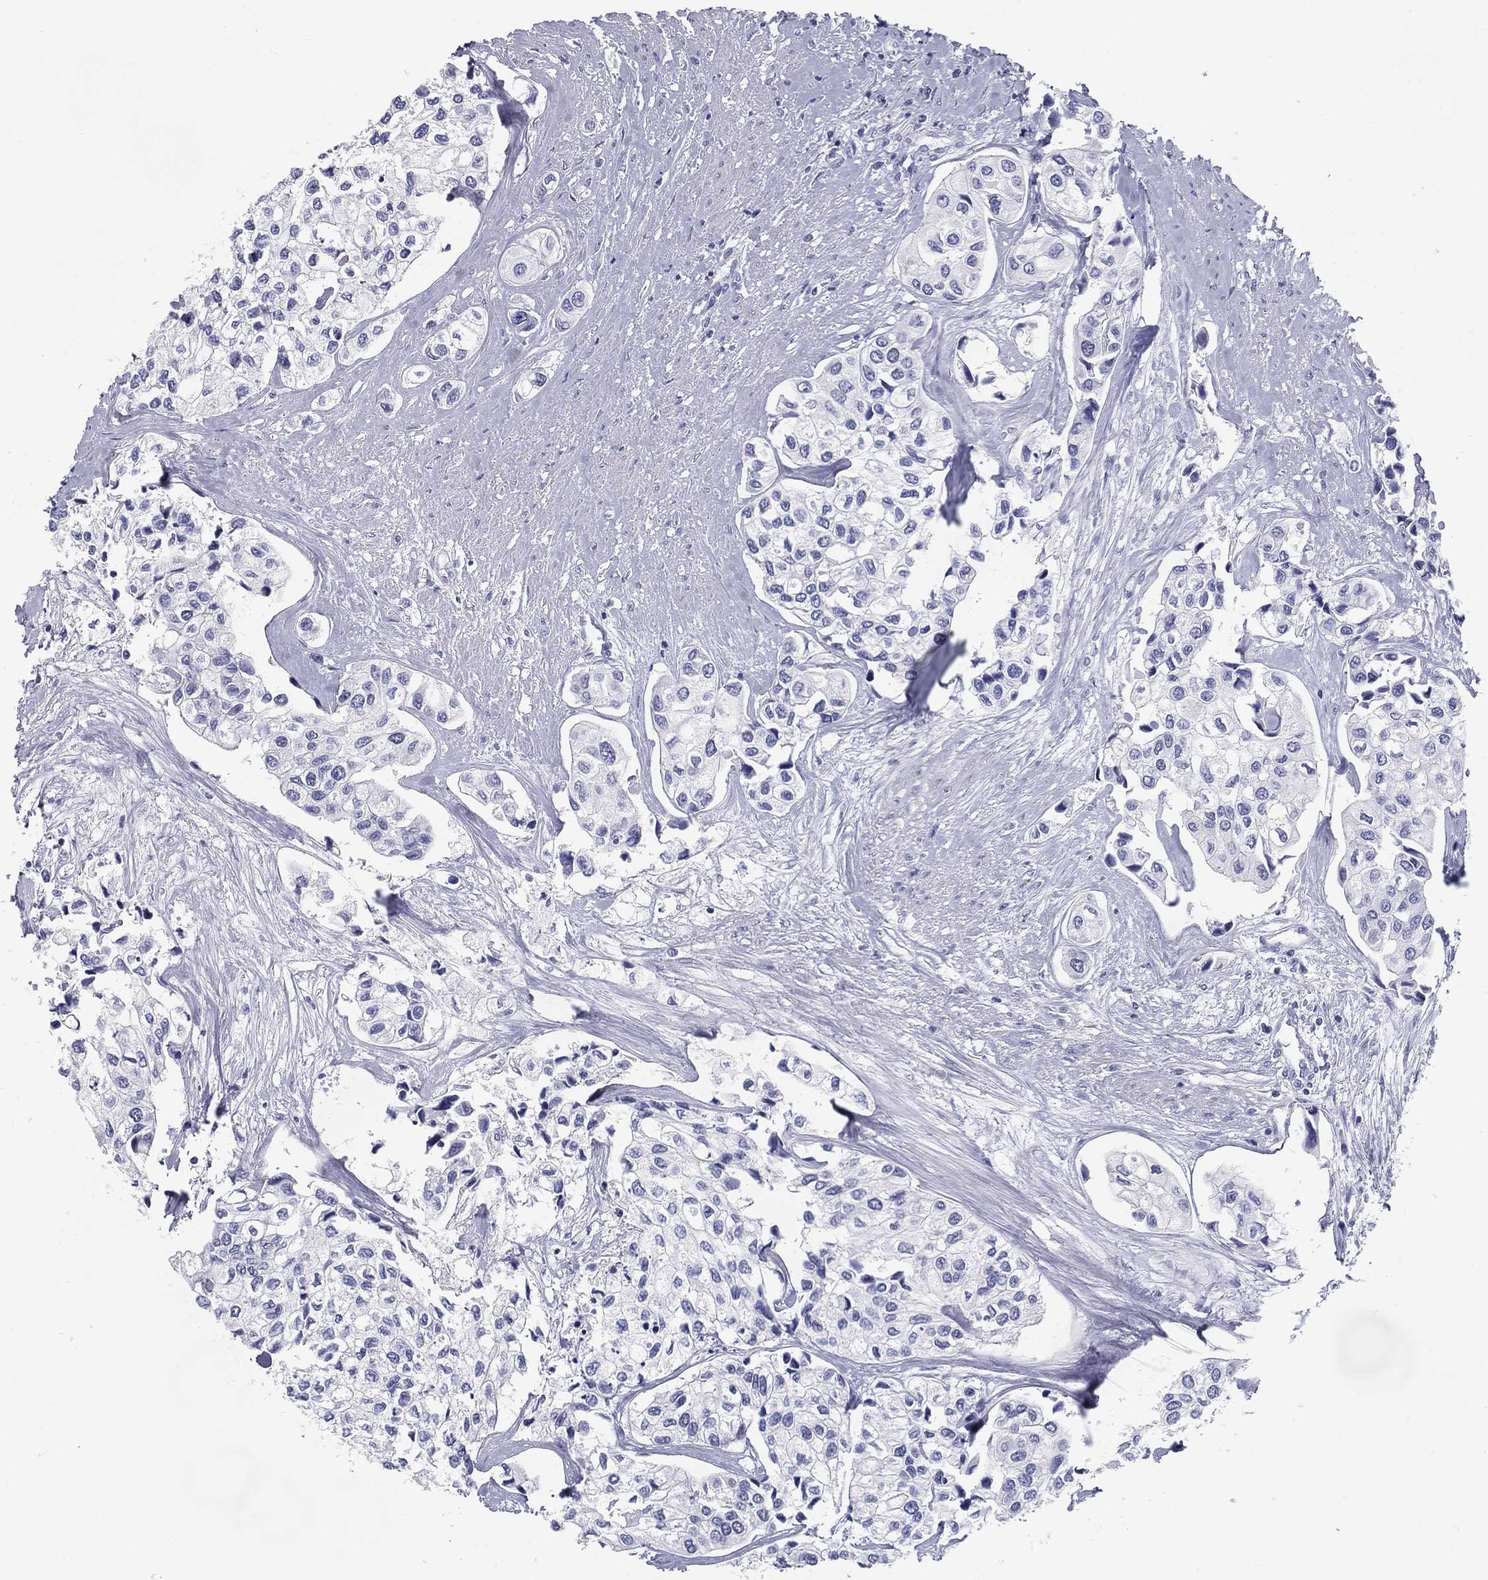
{"staining": {"intensity": "negative", "quantity": "none", "location": "none"}, "tissue": "urothelial cancer", "cell_type": "Tumor cells", "image_type": "cancer", "snomed": [{"axis": "morphology", "description": "Urothelial carcinoma, High grade"}, {"axis": "topography", "description": "Urinary bladder"}], "caption": "Urothelial cancer was stained to show a protein in brown. There is no significant expression in tumor cells.", "gene": "KIF2C", "patient": {"sex": "male", "age": 73}}